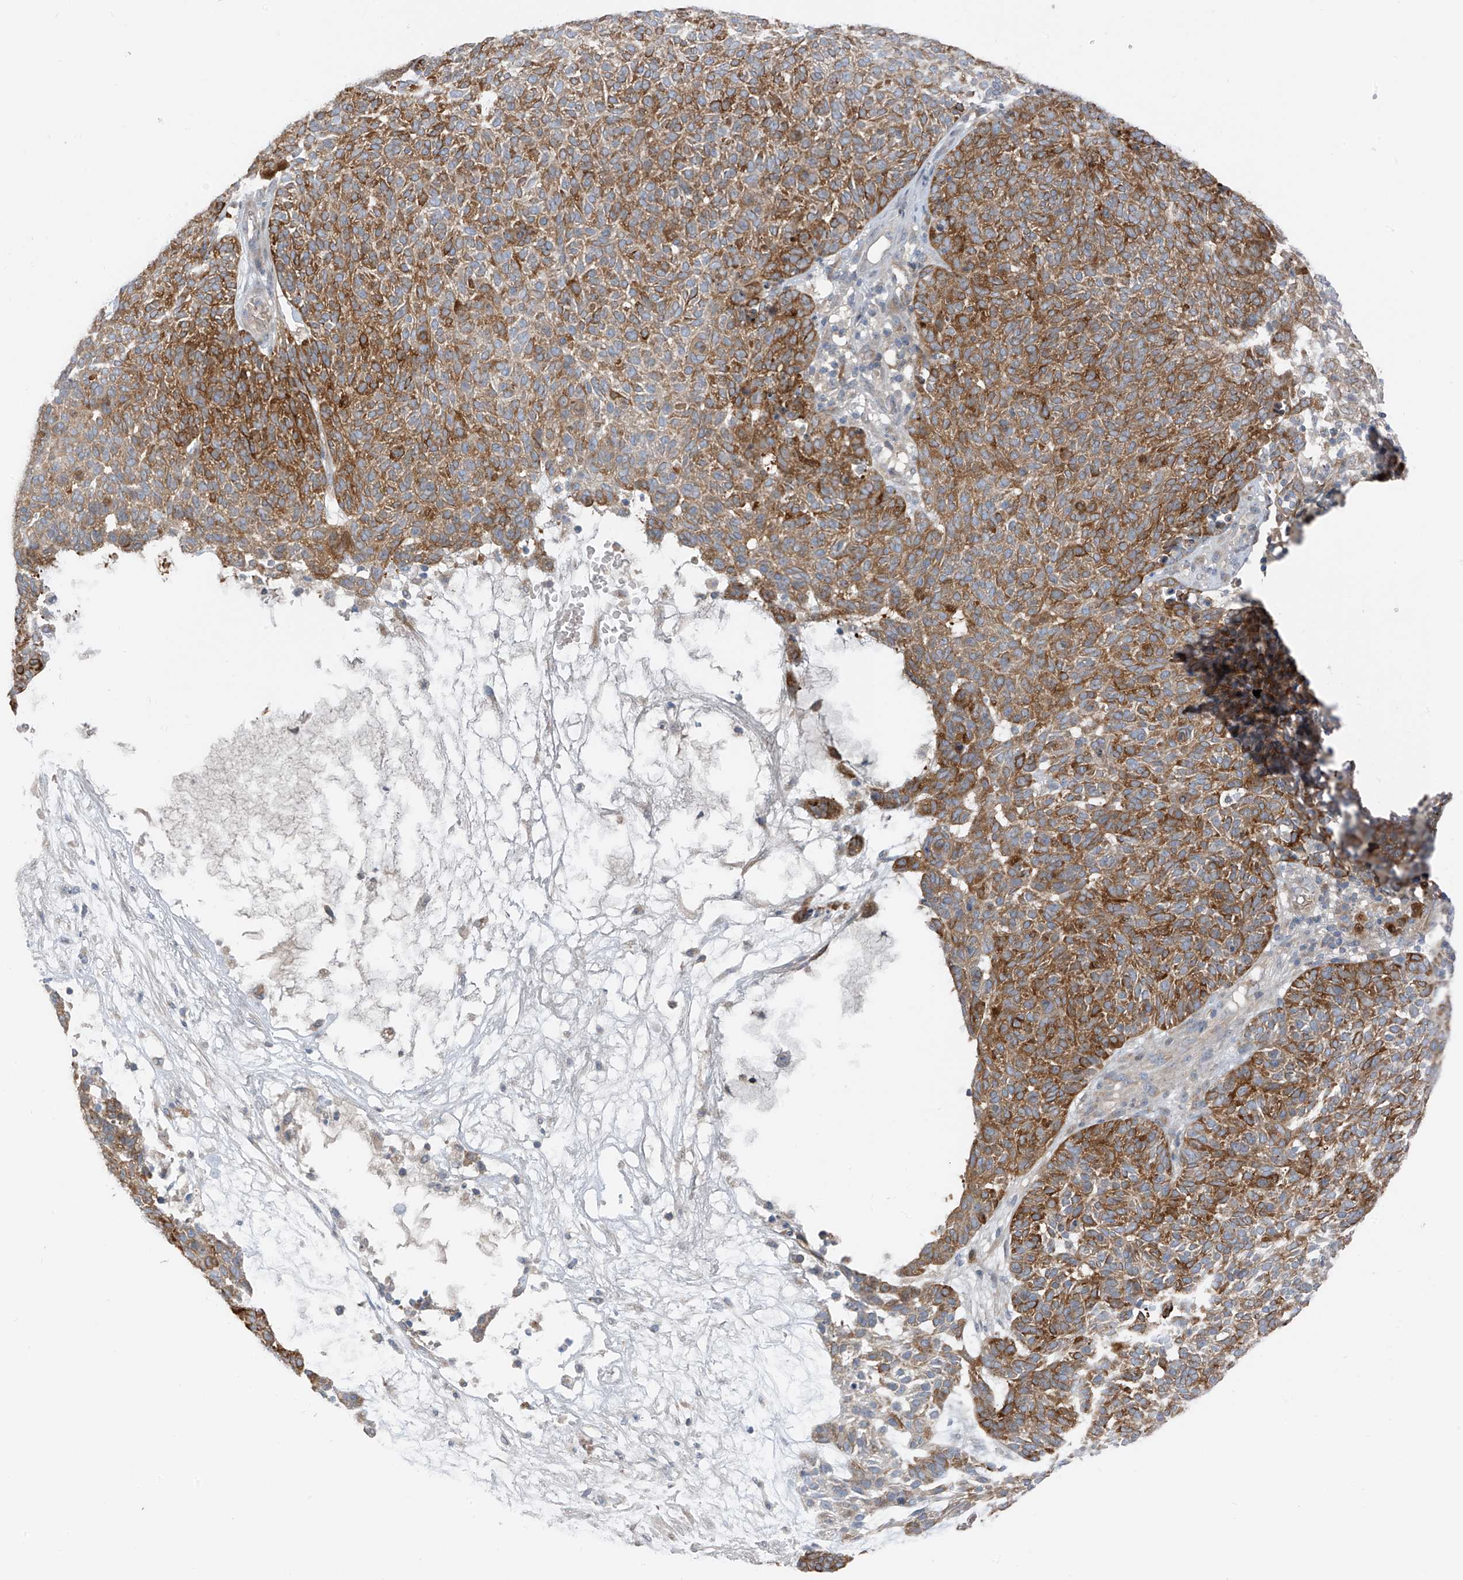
{"staining": {"intensity": "moderate", "quantity": "25%-75%", "location": "cytoplasmic/membranous"}, "tissue": "skin cancer", "cell_type": "Tumor cells", "image_type": "cancer", "snomed": [{"axis": "morphology", "description": "Squamous cell carcinoma, NOS"}, {"axis": "topography", "description": "Skin"}], "caption": "Immunohistochemical staining of skin squamous cell carcinoma displays moderate cytoplasmic/membranous protein staining in approximately 25%-75% of tumor cells. The protein is shown in brown color, while the nuclei are stained blue.", "gene": "SLC12A6", "patient": {"sex": "female", "age": 90}}